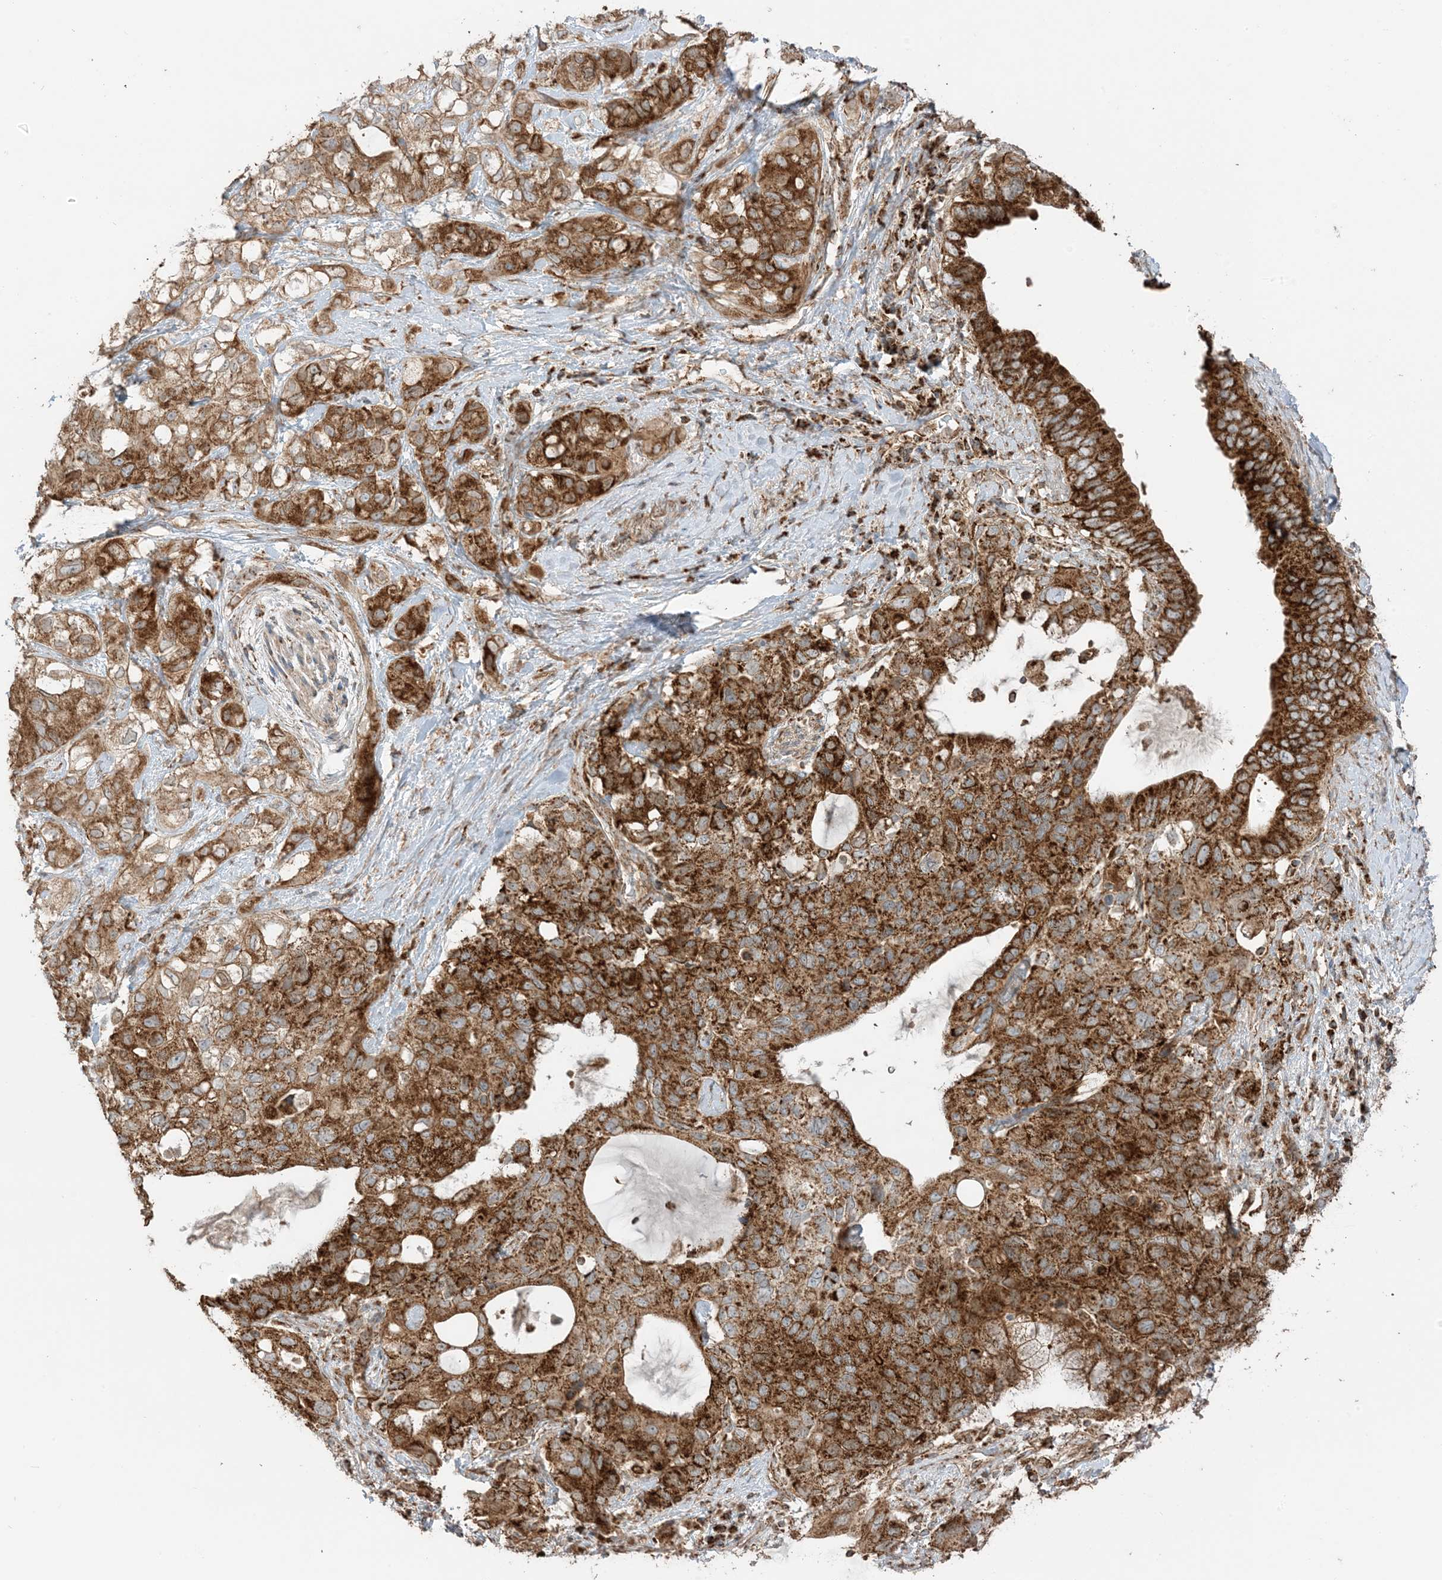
{"staining": {"intensity": "strong", "quantity": ">75%", "location": "cytoplasmic/membranous"}, "tissue": "pancreatic cancer", "cell_type": "Tumor cells", "image_type": "cancer", "snomed": [{"axis": "morphology", "description": "Adenocarcinoma, NOS"}, {"axis": "topography", "description": "Pancreas"}], "caption": "Immunohistochemistry image of pancreatic cancer stained for a protein (brown), which exhibits high levels of strong cytoplasmic/membranous staining in approximately >75% of tumor cells.", "gene": "N4BP3", "patient": {"sex": "female", "age": 56}}